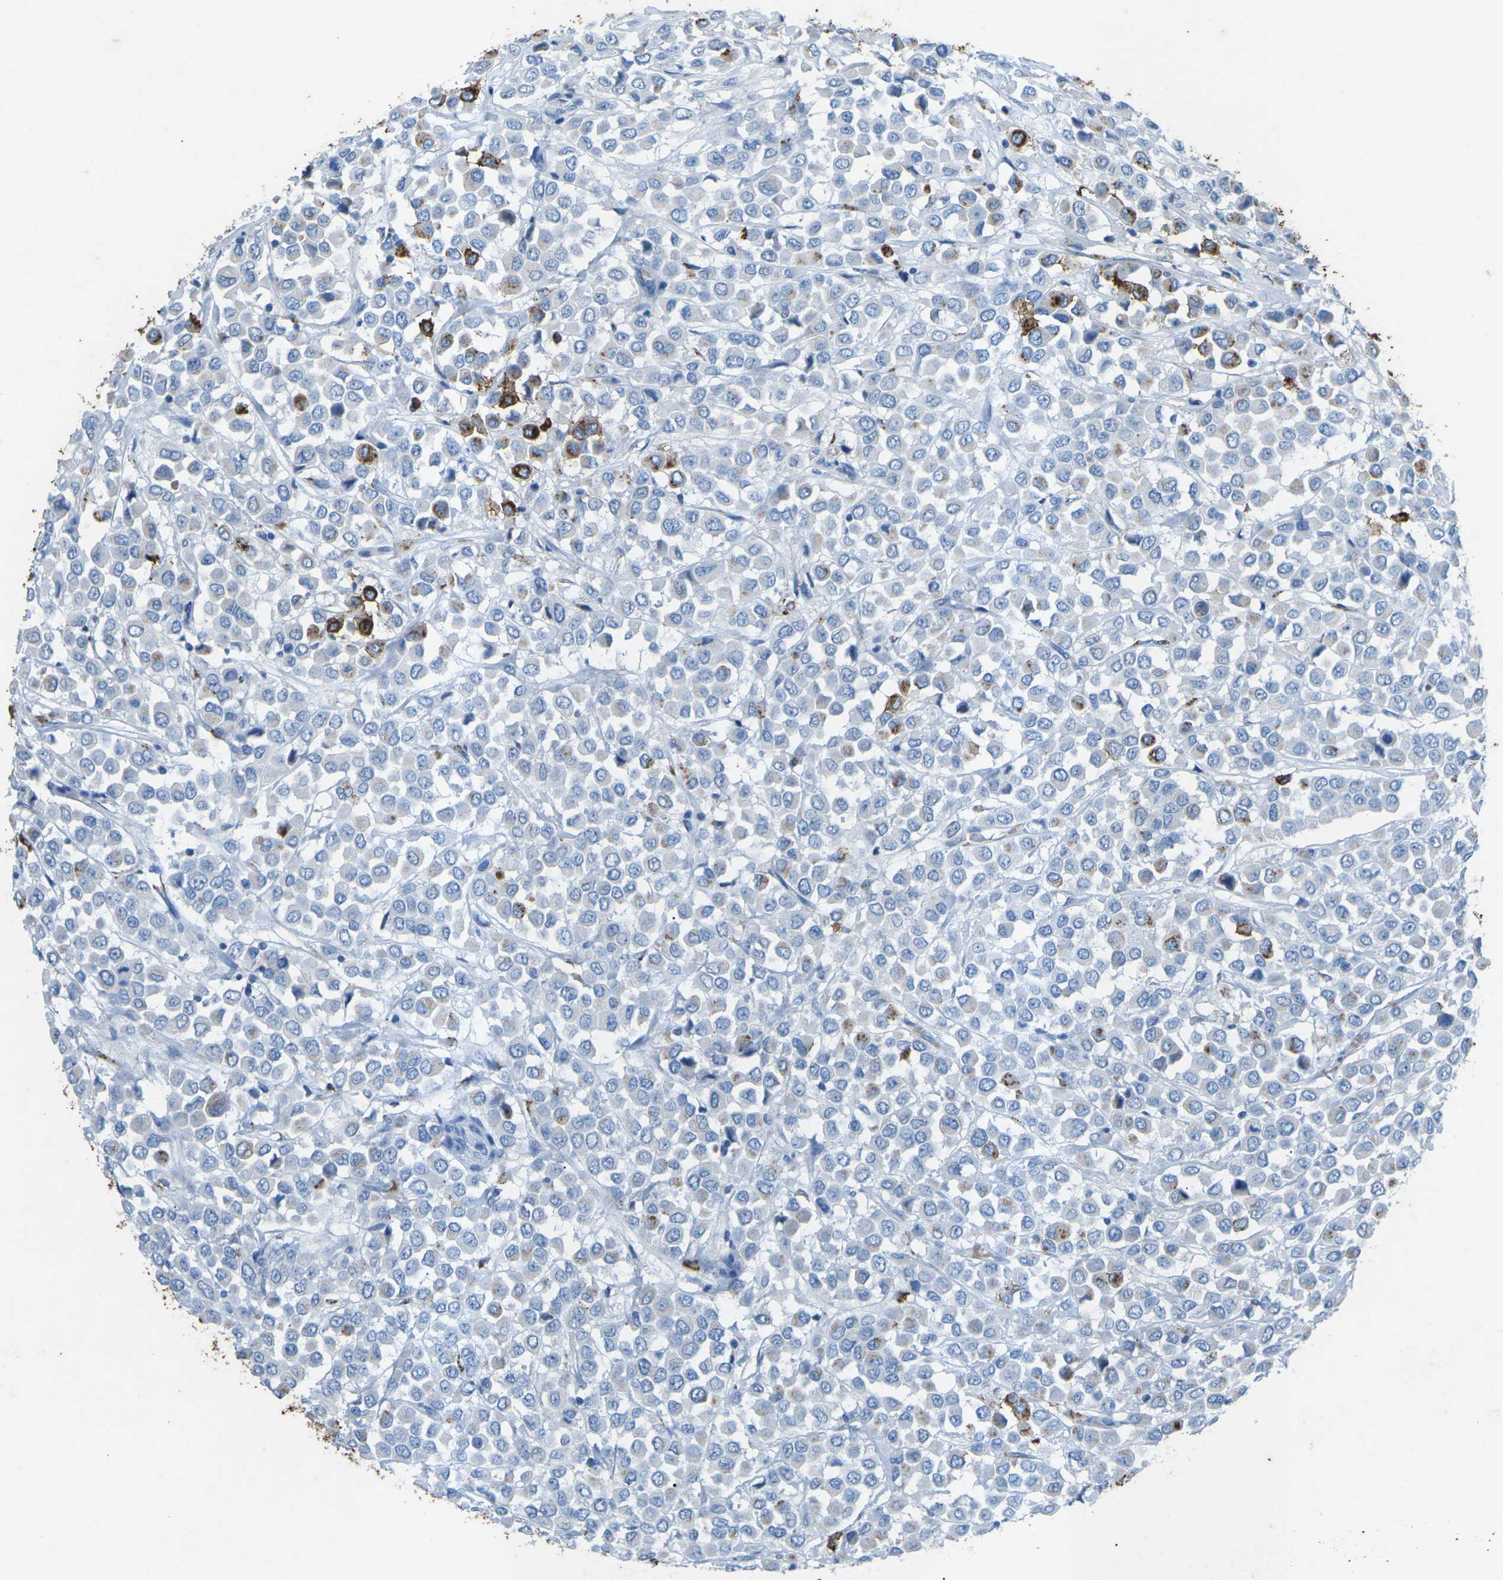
{"staining": {"intensity": "moderate", "quantity": "<25%", "location": "cytoplasmic/membranous"}, "tissue": "breast cancer", "cell_type": "Tumor cells", "image_type": "cancer", "snomed": [{"axis": "morphology", "description": "Duct carcinoma"}, {"axis": "topography", "description": "Breast"}], "caption": "Tumor cells demonstrate moderate cytoplasmic/membranous positivity in approximately <25% of cells in infiltrating ductal carcinoma (breast).", "gene": "CTAGE1", "patient": {"sex": "female", "age": 61}}